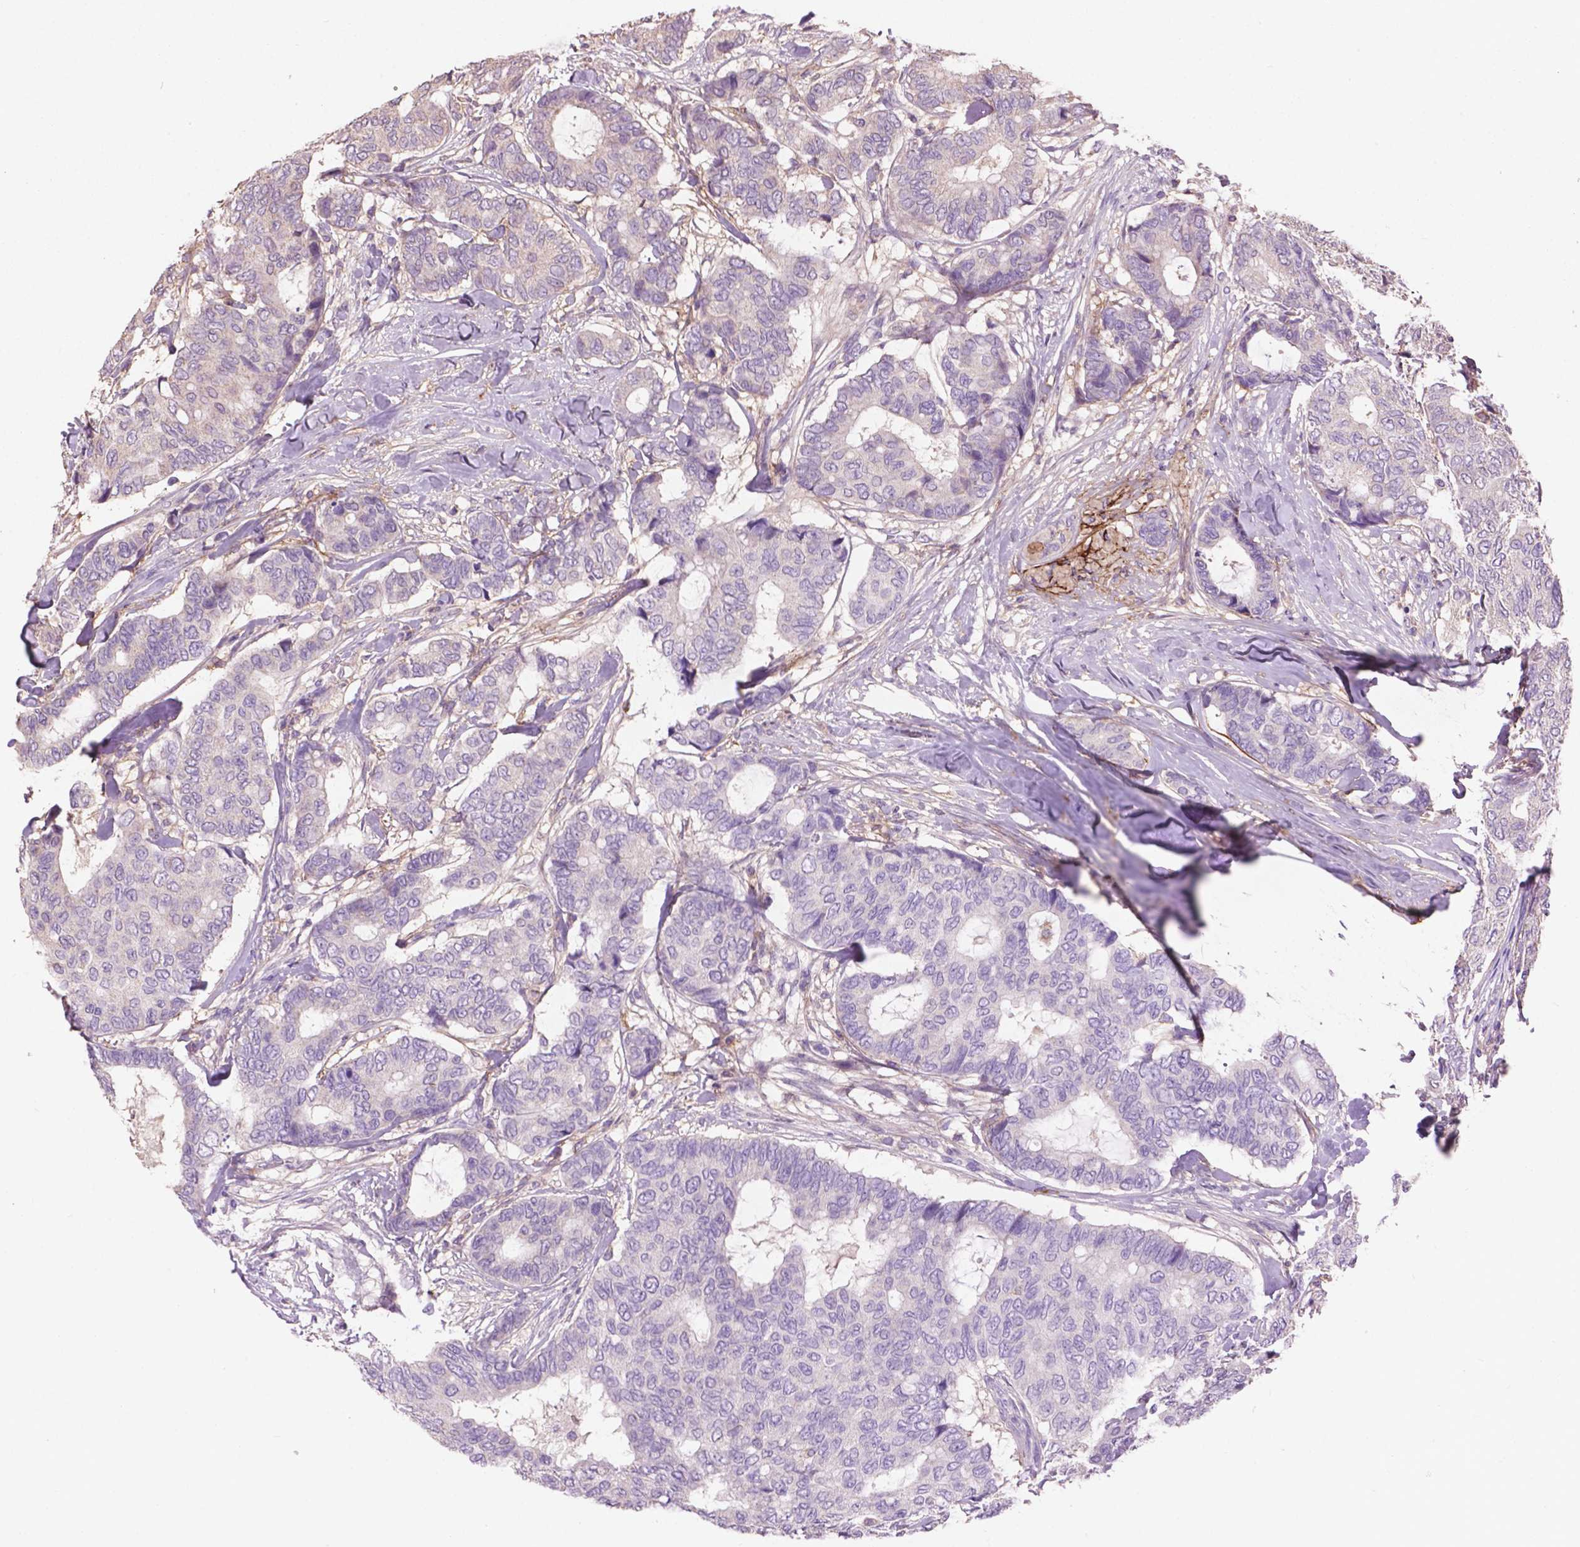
{"staining": {"intensity": "negative", "quantity": "none", "location": "none"}, "tissue": "breast cancer", "cell_type": "Tumor cells", "image_type": "cancer", "snomed": [{"axis": "morphology", "description": "Duct carcinoma"}, {"axis": "topography", "description": "Breast"}], "caption": "Micrograph shows no protein expression in tumor cells of invasive ductal carcinoma (breast) tissue.", "gene": "LRRC3C", "patient": {"sex": "female", "age": 75}}